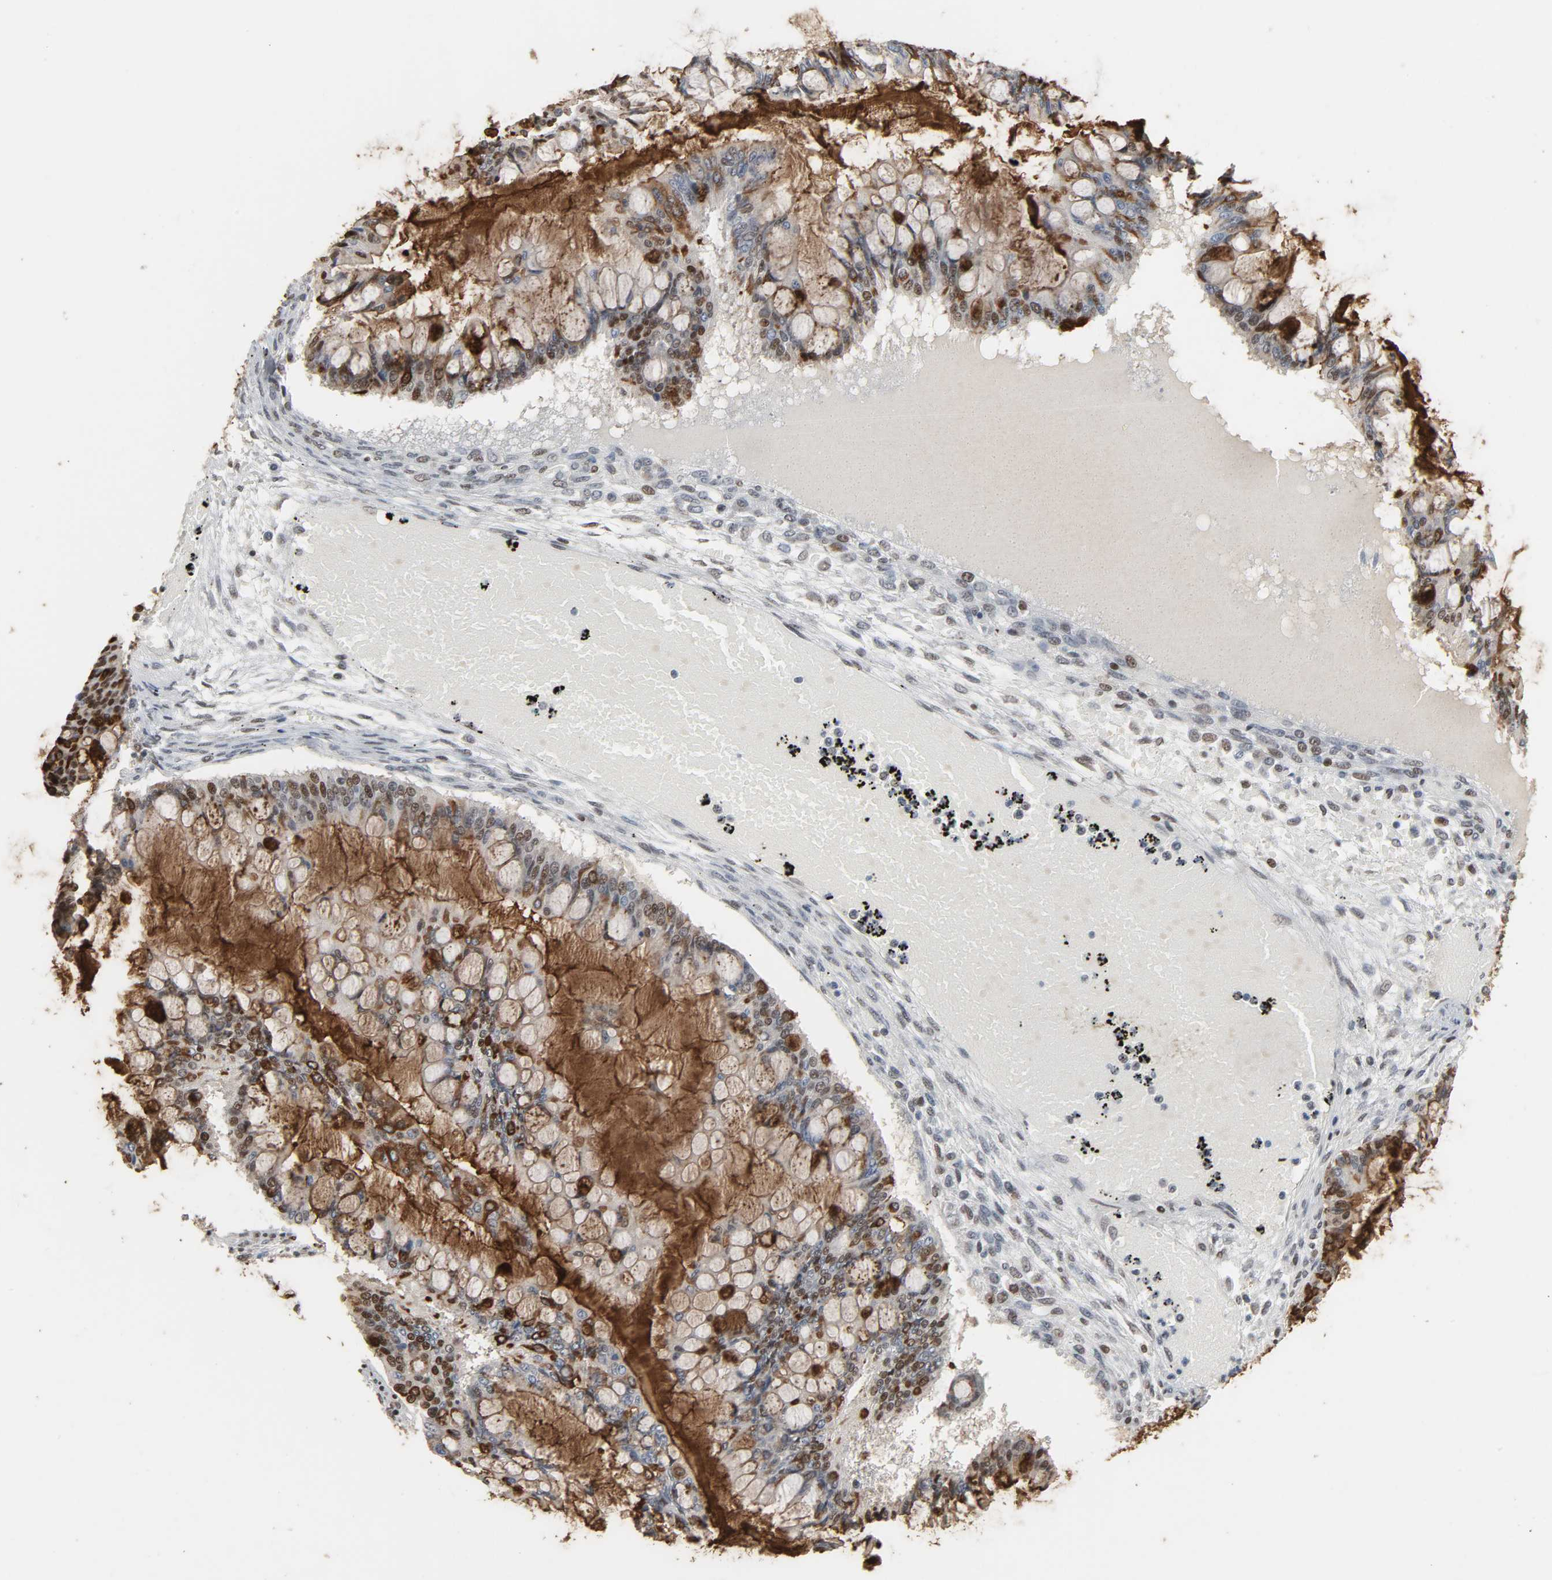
{"staining": {"intensity": "moderate", "quantity": "25%-75%", "location": "nuclear"}, "tissue": "ovarian cancer", "cell_type": "Tumor cells", "image_type": "cancer", "snomed": [{"axis": "morphology", "description": "Cystadenocarcinoma, mucinous, NOS"}, {"axis": "topography", "description": "Ovary"}], "caption": "High-magnification brightfield microscopy of mucinous cystadenocarcinoma (ovarian) stained with DAB (3,3'-diaminobenzidine) (brown) and counterstained with hematoxylin (blue). tumor cells exhibit moderate nuclear staining is seen in about25%-75% of cells.", "gene": "DAZAP1", "patient": {"sex": "female", "age": 73}}